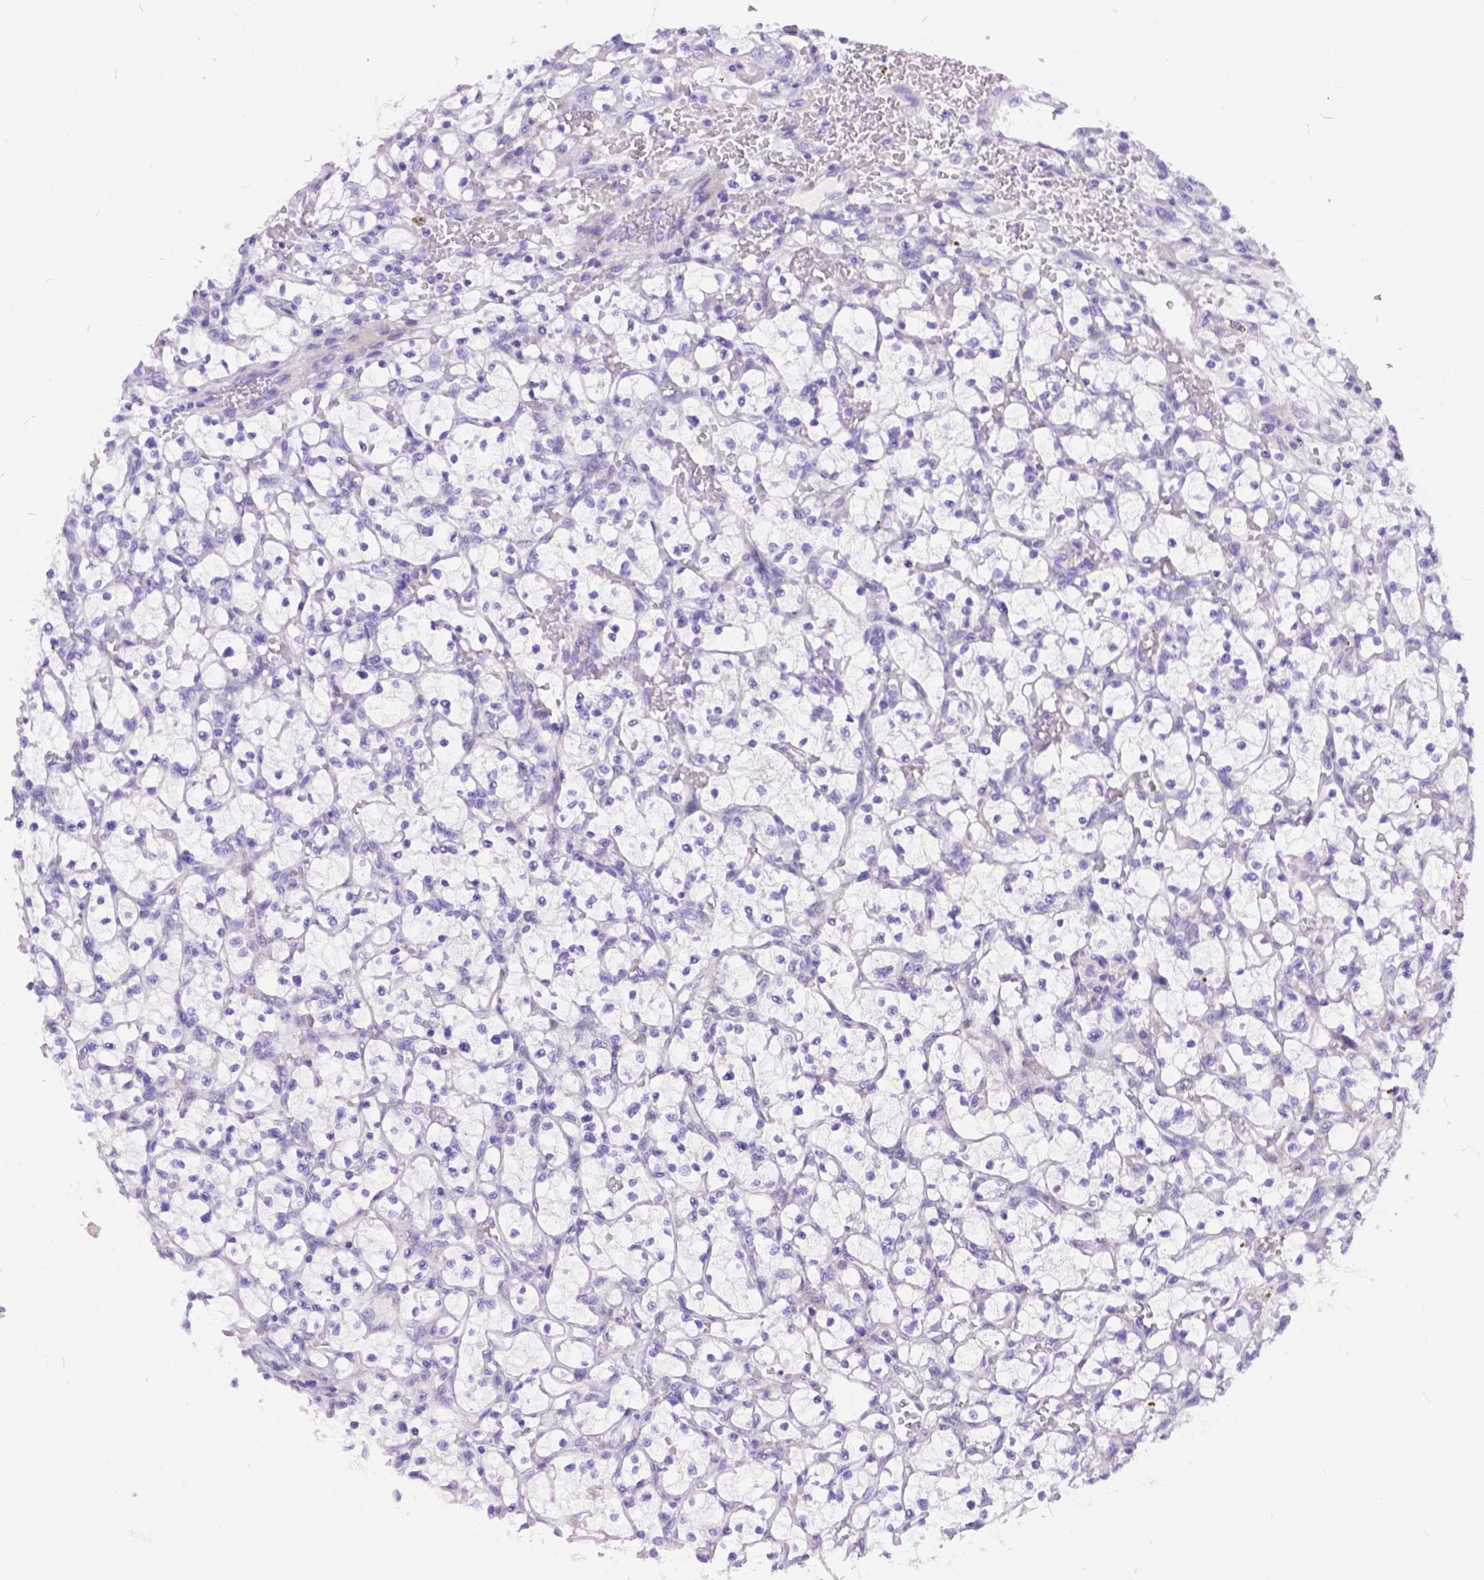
{"staining": {"intensity": "negative", "quantity": "none", "location": "none"}, "tissue": "renal cancer", "cell_type": "Tumor cells", "image_type": "cancer", "snomed": [{"axis": "morphology", "description": "Adenocarcinoma, NOS"}, {"axis": "topography", "description": "Kidney"}], "caption": "Micrograph shows no significant protein positivity in tumor cells of adenocarcinoma (renal).", "gene": "KLHL10", "patient": {"sex": "female", "age": 64}}